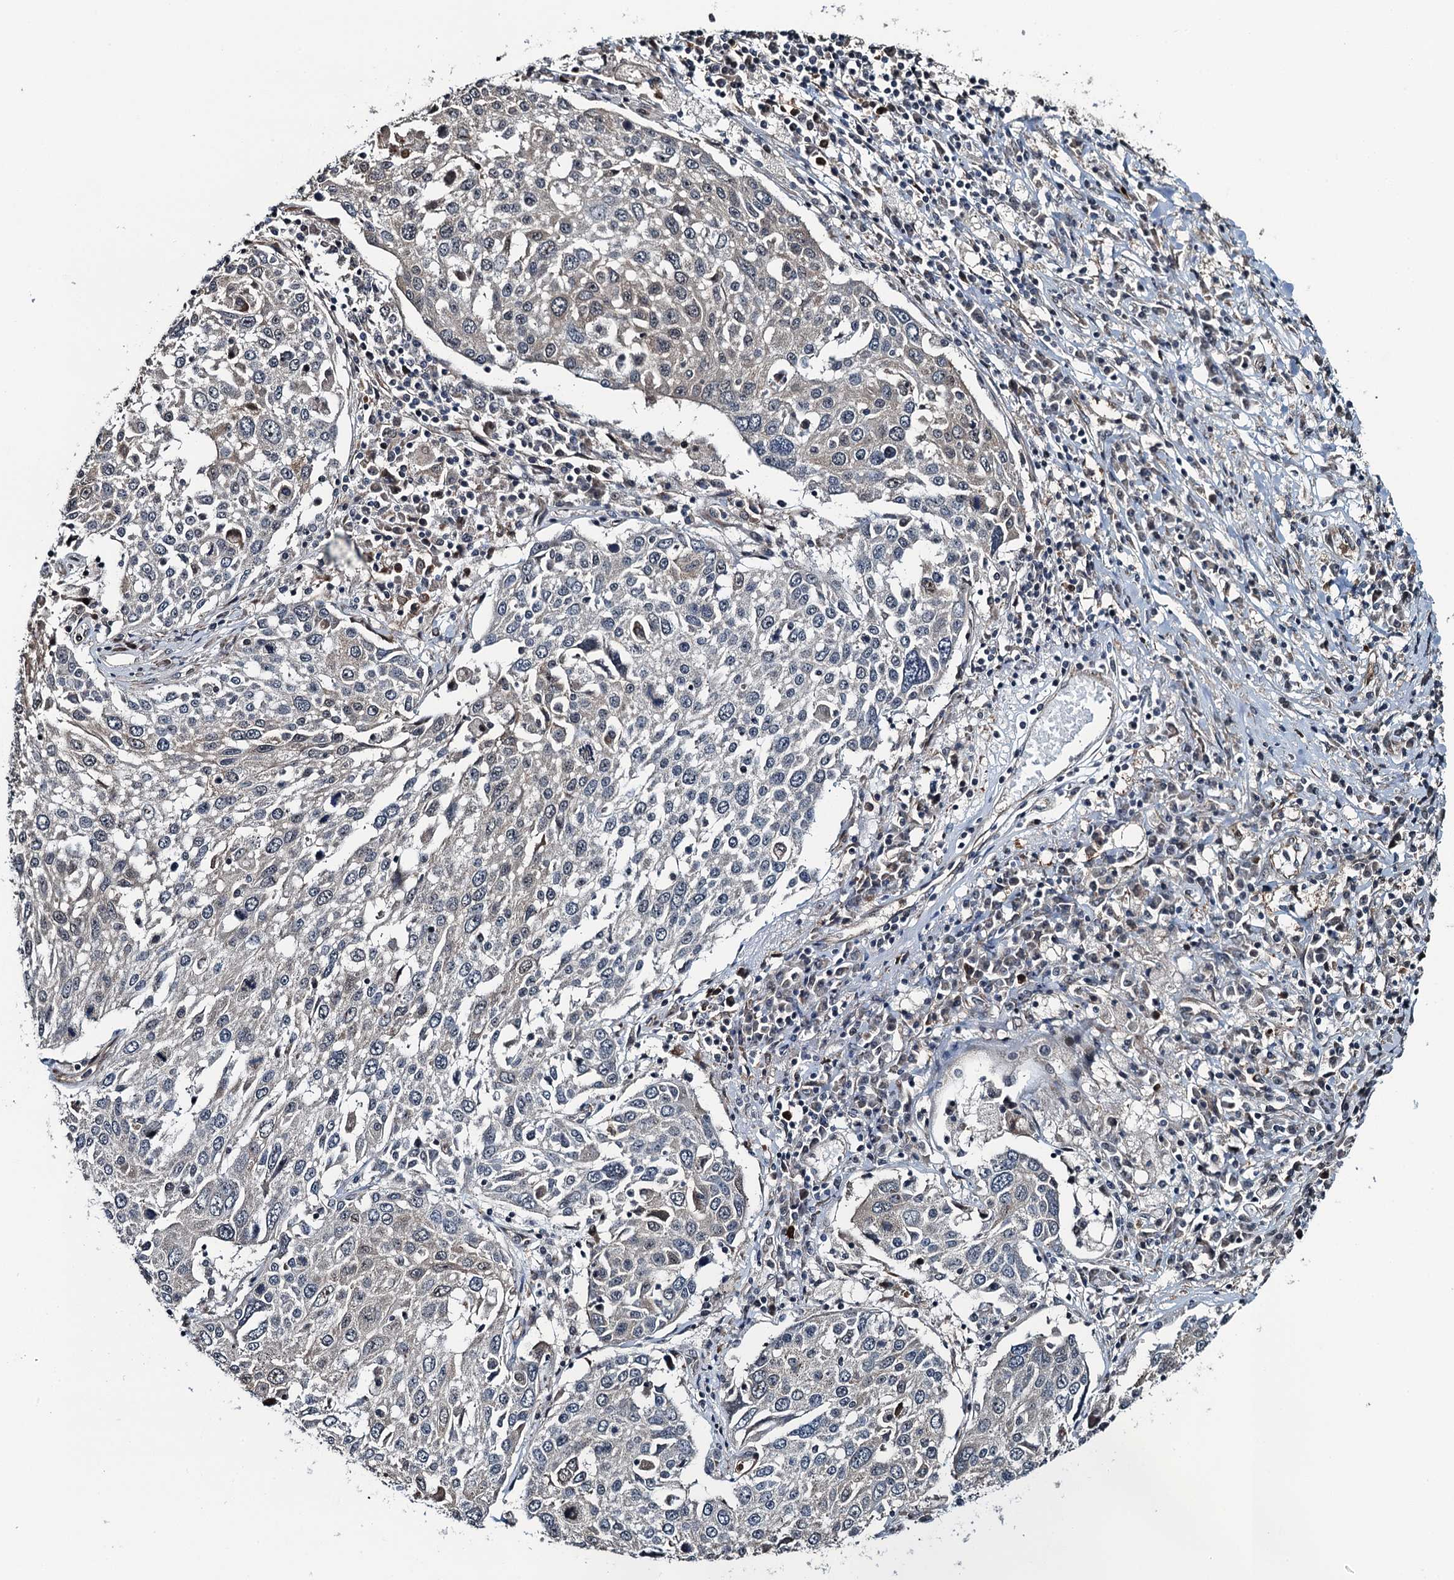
{"staining": {"intensity": "negative", "quantity": "none", "location": "none"}, "tissue": "lung cancer", "cell_type": "Tumor cells", "image_type": "cancer", "snomed": [{"axis": "morphology", "description": "Squamous cell carcinoma, NOS"}, {"axis": "topography", "description": "Lung"}], "caption": "Lung cancer (squamous cell carcinoma) stained for a protein using immunohistochemistry reveals no expression tumor cells.", "gene": "WHAMM", "patient": {"sex": "male", "age": 65}}